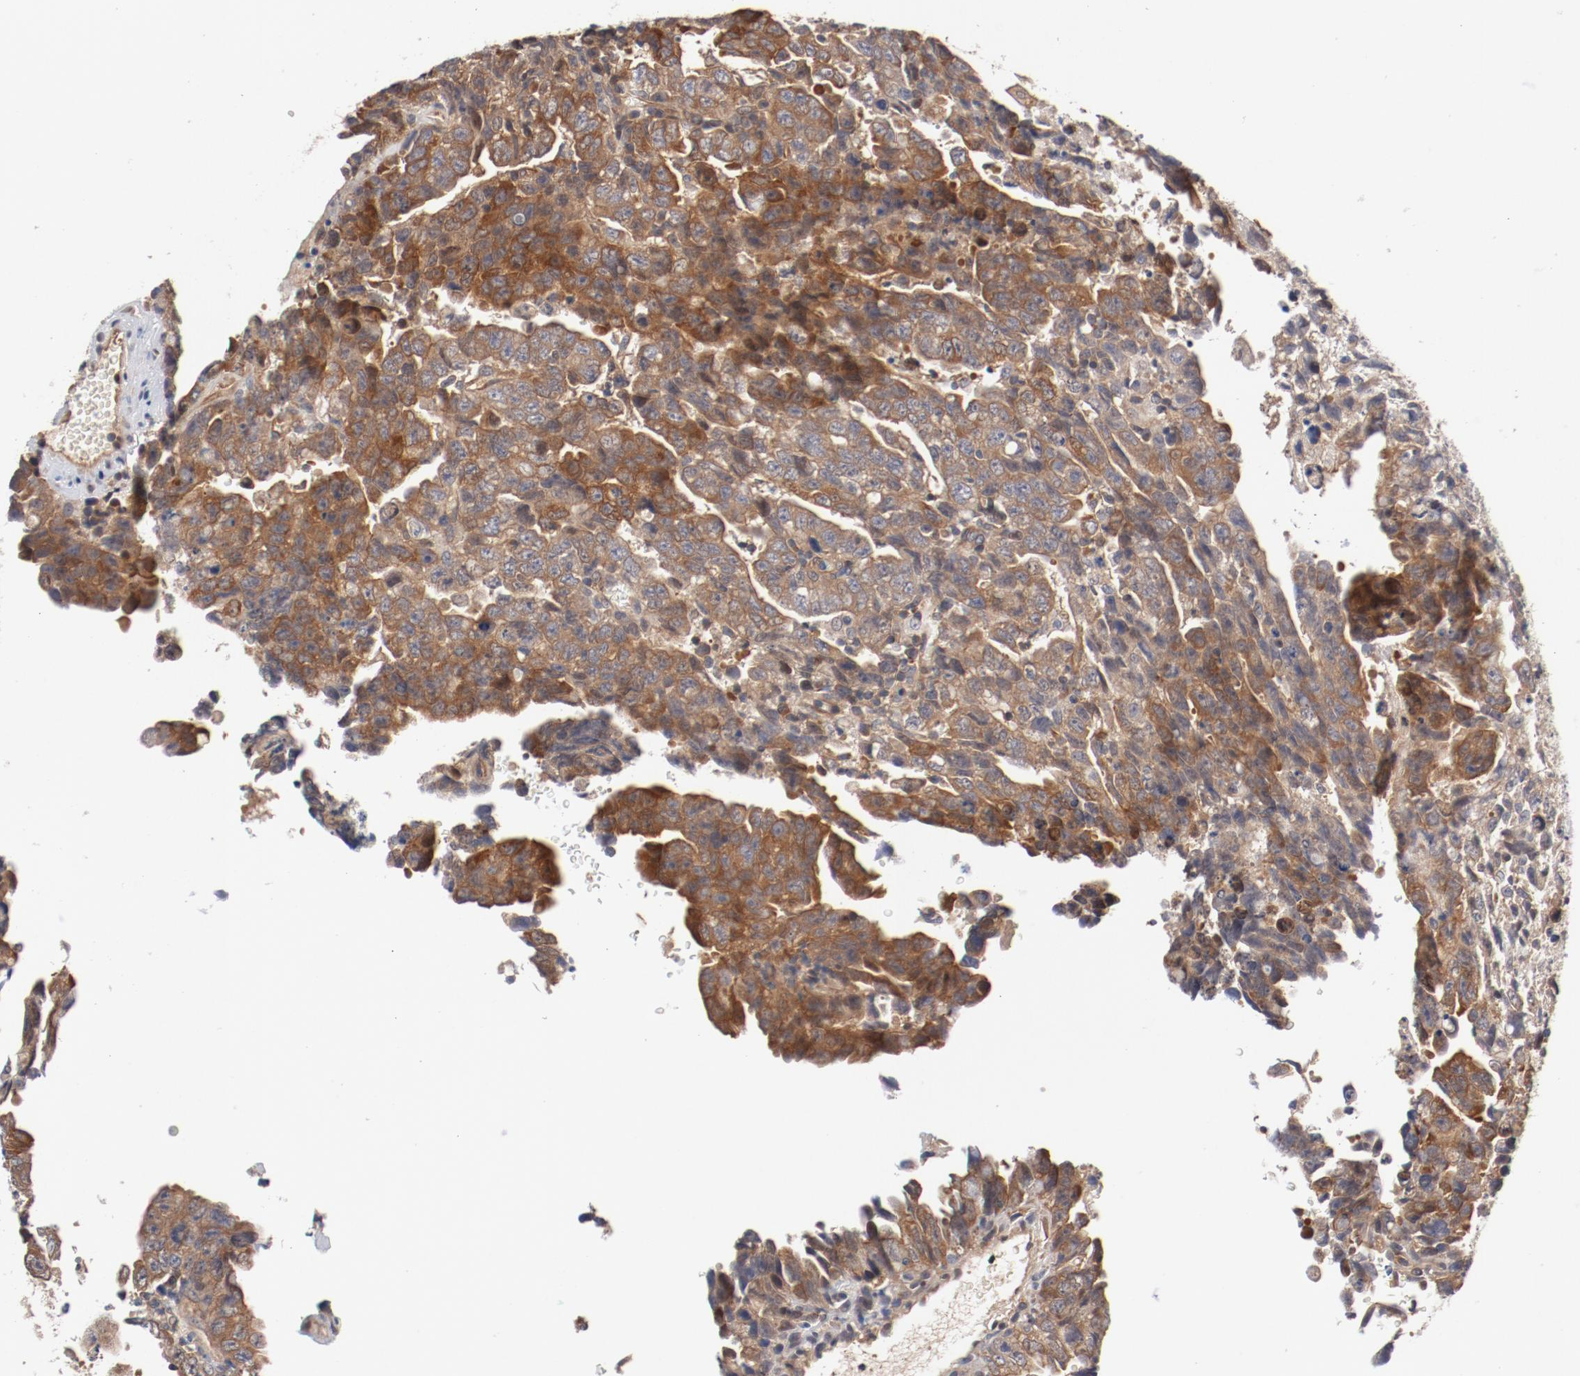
{"staining": {"intensity": "moderate", "quantity": ">75%", "location": "cytoplasmic/membranous"}, "tissue": "testis cancer", "cell_type": "Tumor cells", "image_type": "cancer", "snomed": [{"axis": "morphology", "description": "Carcinoma, Embryonal, NOS"}, {"axis": "topography", "description": "Testis"}], "caption": "Protein staining by immunohistochemistry (IHC) exhibits moderate cytoplasmic/membranous positivity in approximately >75% of tumor cells in embryonal carcinoma (testis).", "gene": "PITPNM2", "patient": {"sex": "male", "age": 28}}